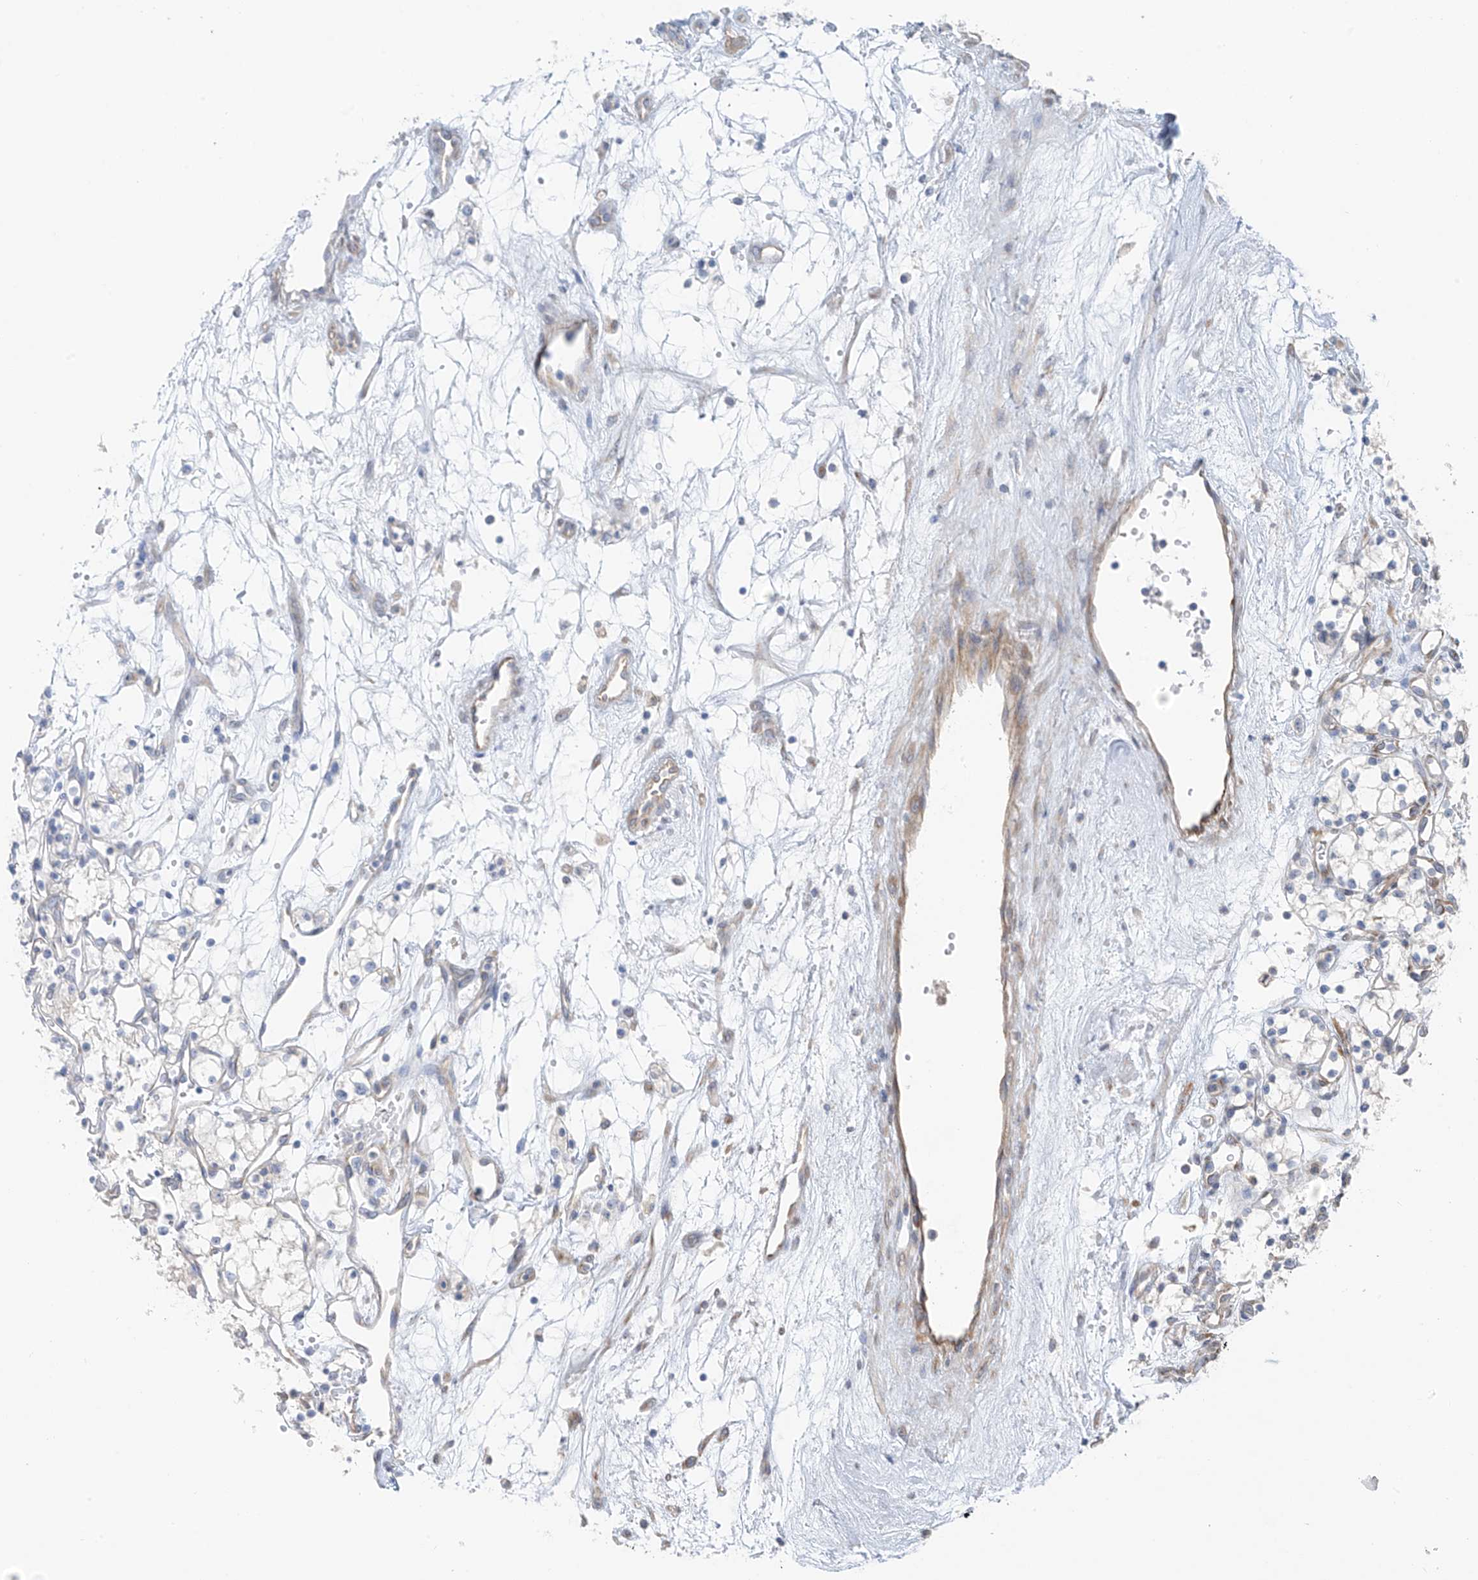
{"staining": {"intensity": "negative", "quantity": "none", "location": "none"}, "tissue": "renal cancer", "cell_type": "Tumor cells", "image_type": "cancer", "snomed": [{"axis": "morphology", "description": "Adenocarcinoma, NOS"}, {"axis": "topography", "description": "Kidney"}], "caption": "DAB (3,3'-diaminobenzidine) immunohistochemical staining of adenocarcinoma (renal) displays no significant positivity in tumor cells.", "gene": "NALCN", "patient": {"sex": "male", "age": 59}}